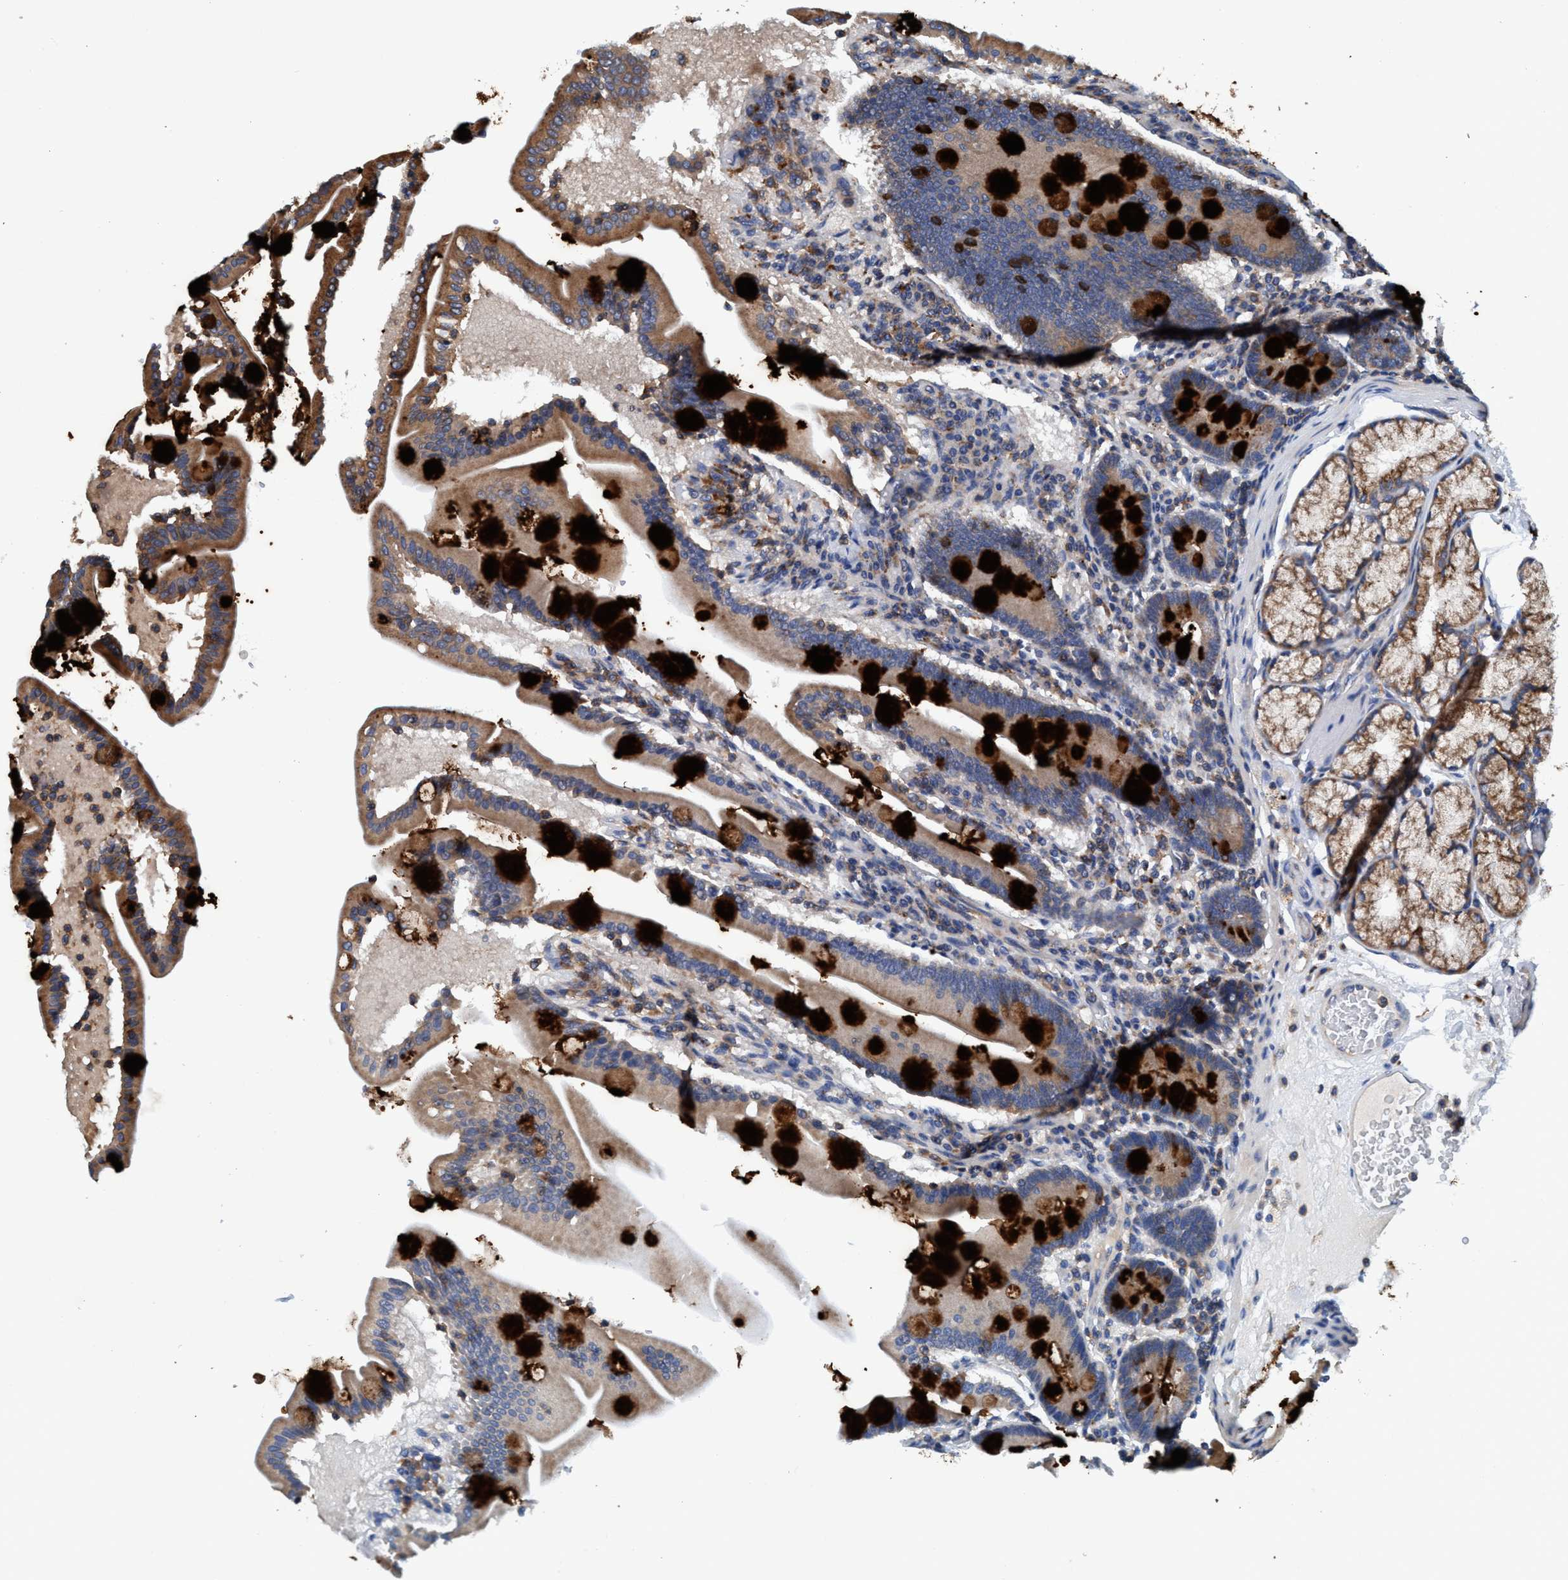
{"staining": {"intensity": "strong", "quantity": "25%-75%", "location": "cytoplasmic/membranous"}, "tissue": "duodenum", "cell_type": "Glandular cells", "image_type": "normal", "snomed": [{"axis": "morphology", "description": "Normal tissue, NOS"}, {"axis": "topography", "description": "Duodenum"}], "caption": "The micrograph exhibits a brown stain indicating the presence of a protein in the cytoplasmic/membranous of glandular cells in duodenum. The protein of interest is stained brown, and the nuclei are stained in blue (DAB (3,3'-diaminobenzidine) IHC with brightfield microscopy, high magnification).", "gene": "ENDOG", "patient": {"sex": "male", "age": 54}}